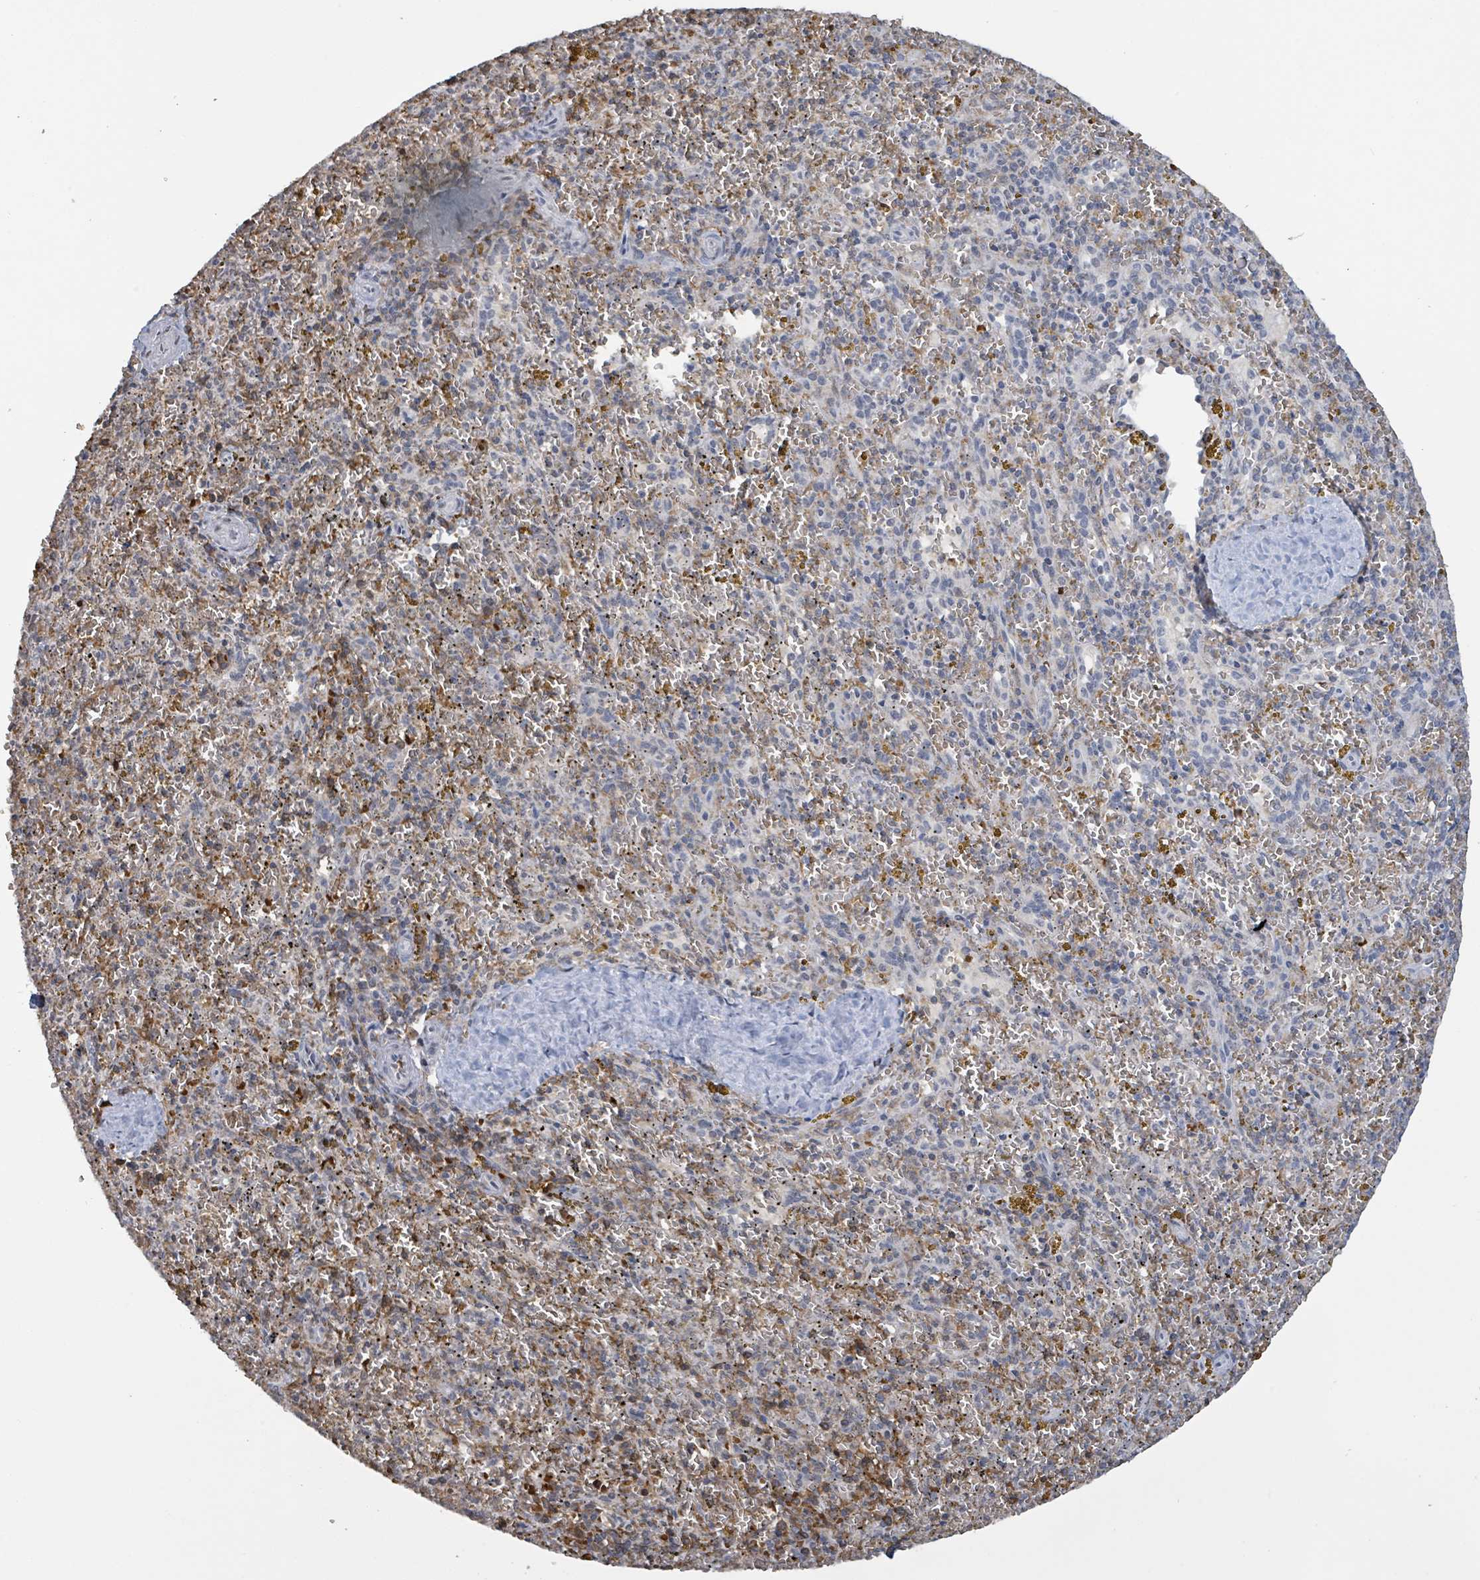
{"staining": {"intensity": "weak", "quantity": "25%-75%", "location": "cytoplasmic/membranous"}, "tissue": "spleen", "cell_type": "Cells in red pulp", "image_type": "normal", "snomed": [{"axis": "morphology", "description": "Normal tissue, NOS"}, {"axis": "topography", "description": "Spleen"}], "caption": "About 25%-75% of cells in red pulp in unremarkable spleen demonstrate weak cytoplasmic/membranous protein positivity as visualized by brown immunohistochemical staining.", "gene": "SEBOX", "patient": {"sex": "male", "age": 57}}